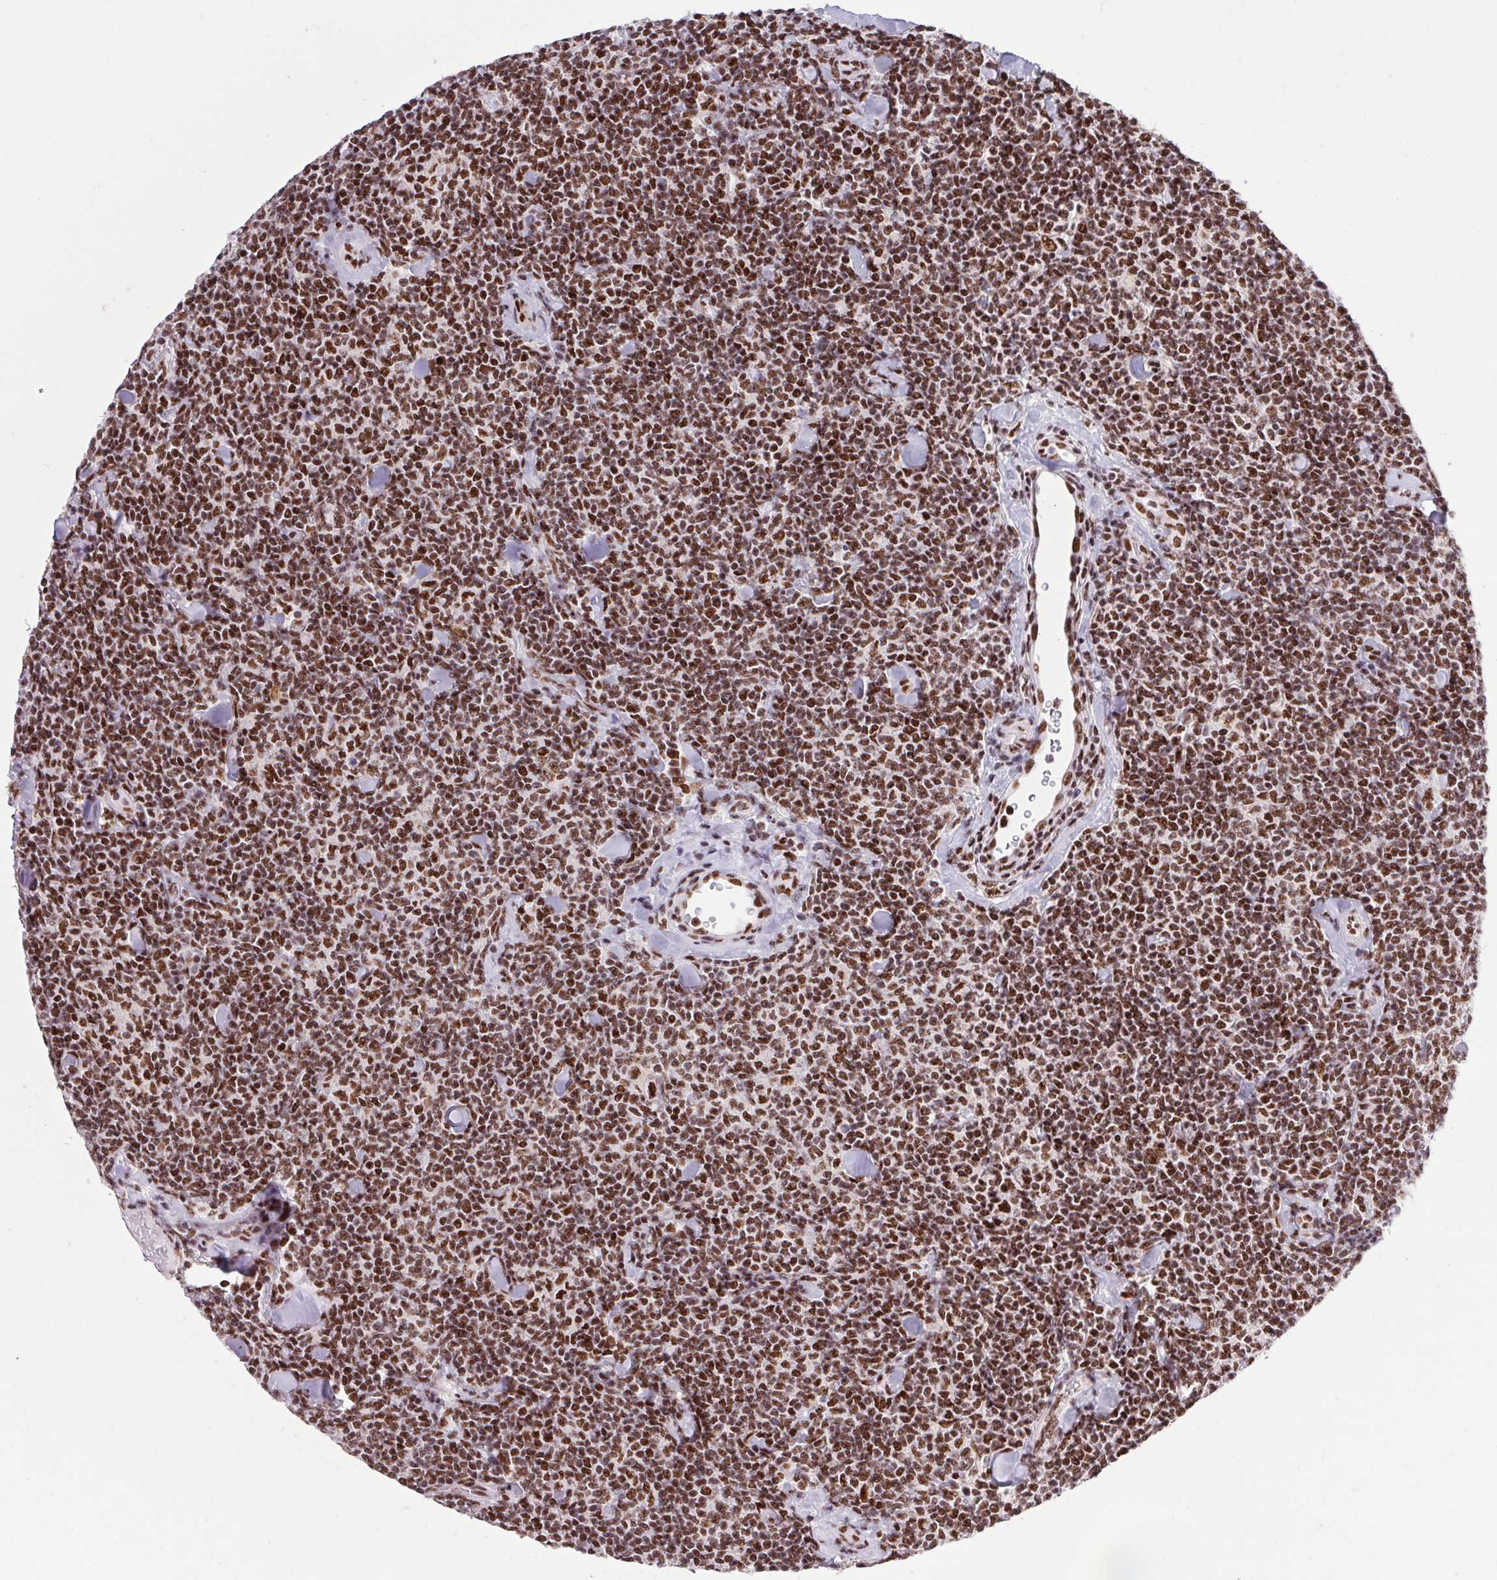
{"staining": {"intensity": "strong", "quantity": ">75%", "location": "nuclear"}, "tissue": "lymphoma", "cell_type": "Tumor cells", "image_type": "cancer", "snomed": [{"axis": "morphology", "description": "Malignant lymphoma, non-Hodgkin's type, Low grade"}, {"axis": "topography", "description": "Lymph node"}], "caption": "Protein analysis of lymphoma tissue displays strong nuclear positivity in approximately >75% of tumor cells.", "gene": "LDLRAD4", "patient": {"sex": "female", "age": 56}}